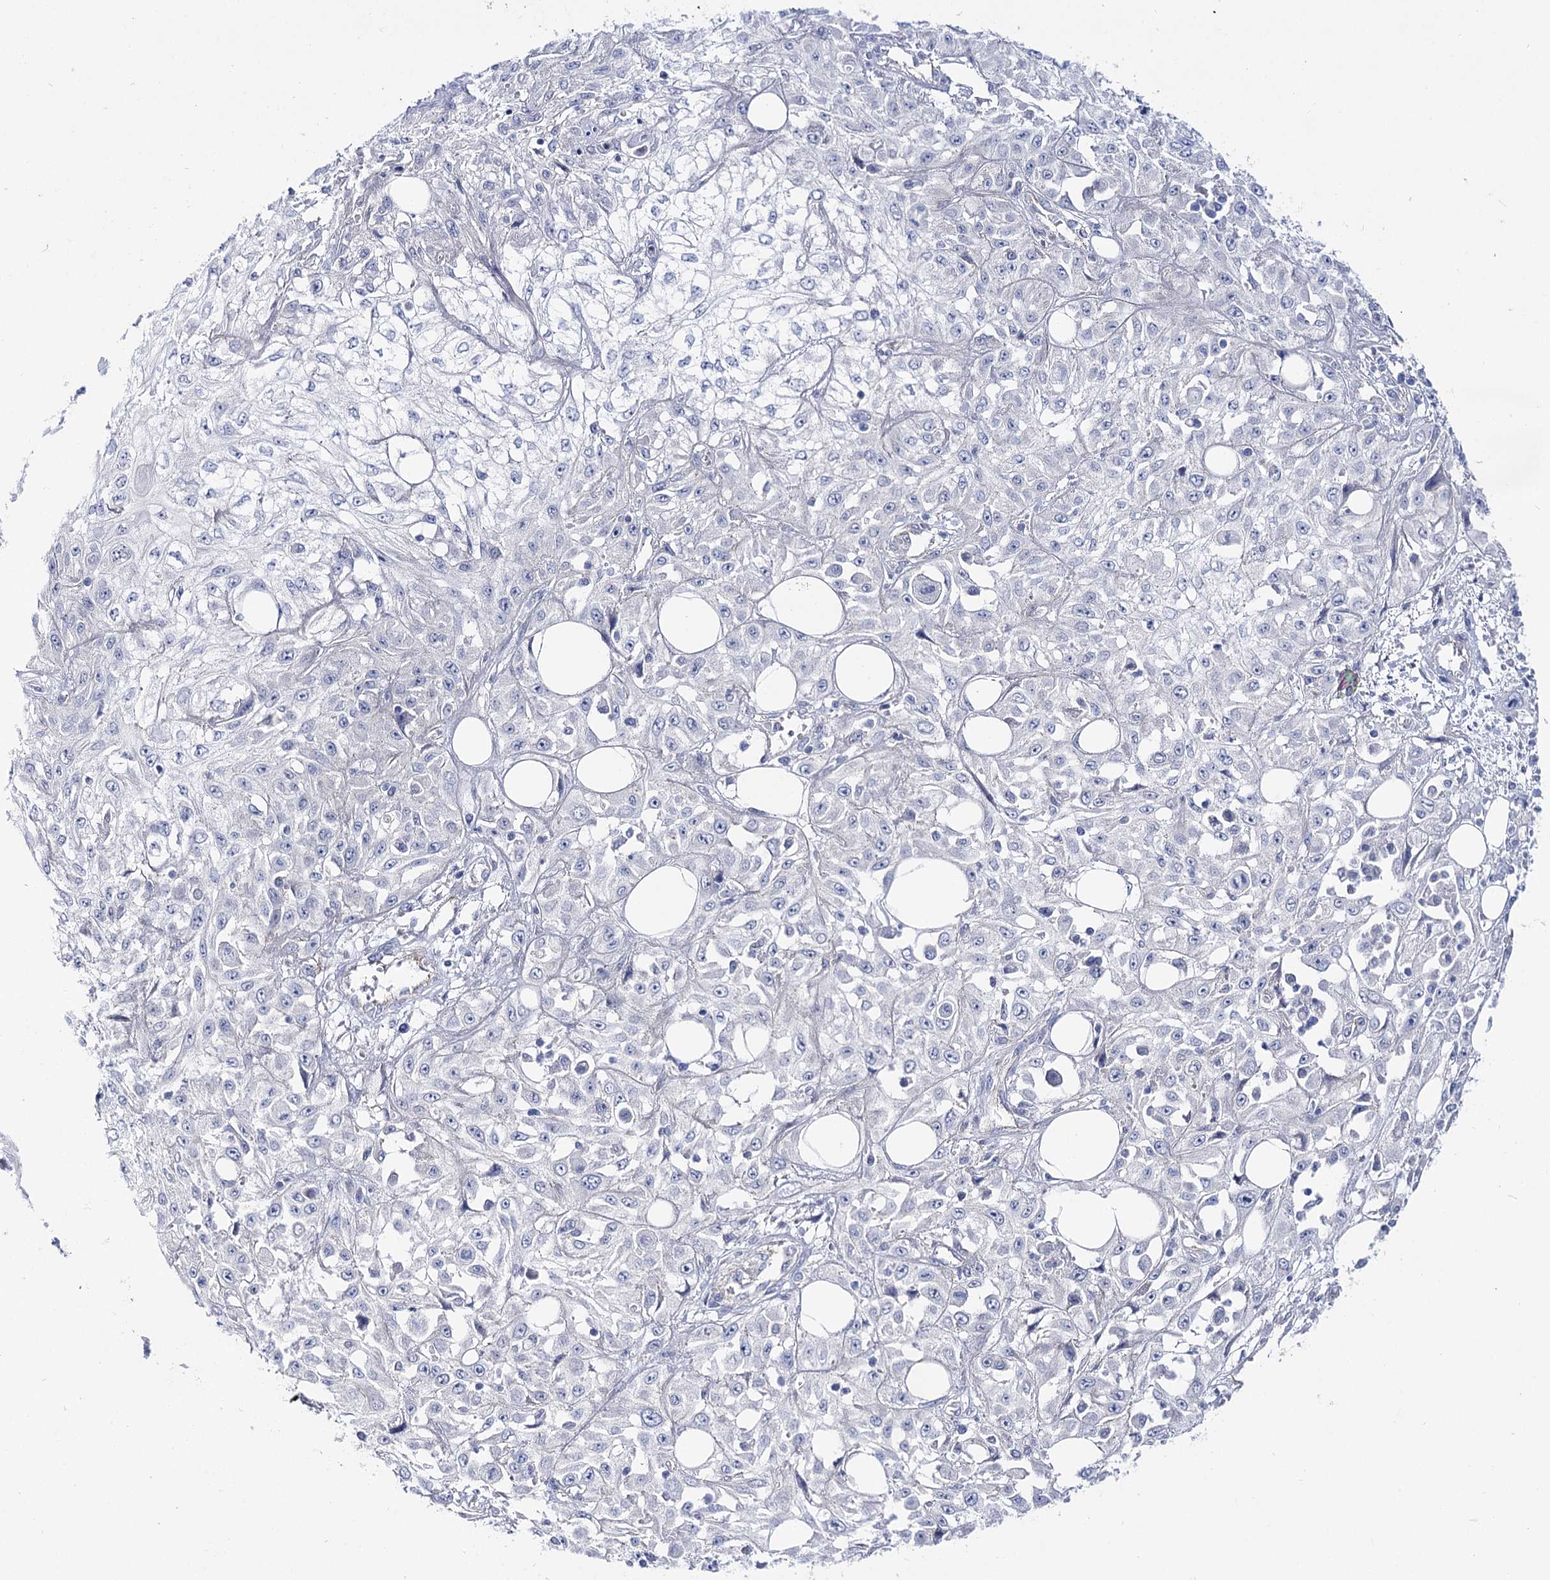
{"staining": {"intensity": "negative", "quantity": "none", "location": "none"}, "tissue": "skin cancer", "cell_type": "Tumor cells", "image_type": "cancer", "snomed": [{"axis": "morphology", "description": "Squamous cell carcinoma, NOS"}, {"axis": "morphology", "description": "Squamous cell carcinoma, metastatic, NOS"}, {"axis": "topography", "description": "Skin"}, {"axis": "topography", "description": "Lymph node"}], "caption": "Tumor cells show no significant expression in skin cancer (metastatic squamous cell carcinoma).", "gene": "NRAP", "patient": {"sex": "male", "age": 75}}